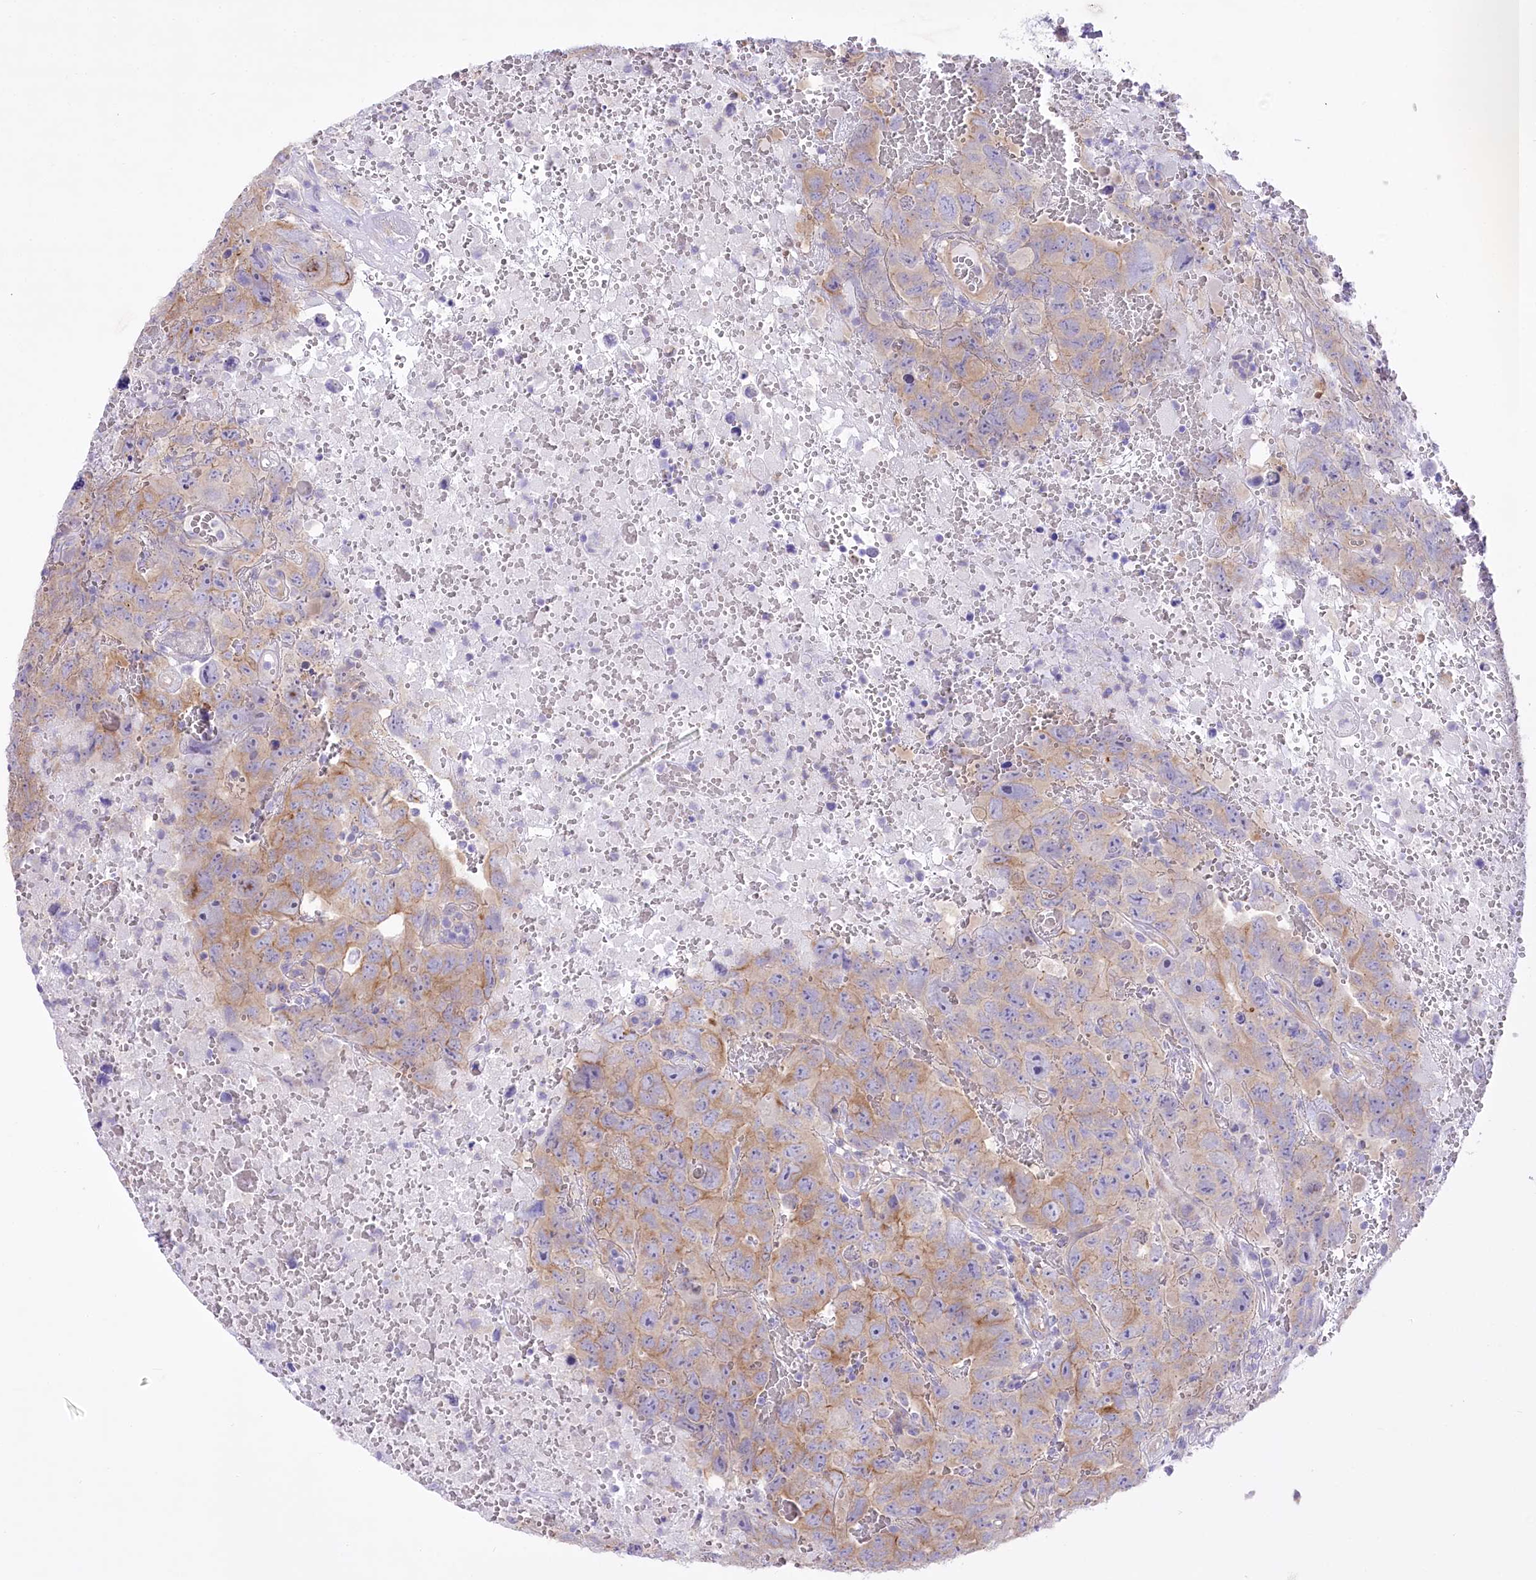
{"staining": {"intensity": "weak", "quantity": "<25%", "location": "cytoplasmic/membranous"}, "tissue": "testis cancer", "cell_type": "Tumor cells", "image_type": "cancer", "snomed": [{"axis": "morphology", "description": "Carcinoma, Embryonal, NOS"}, {"axis": "topography", "description": "Testis"}], "caption": "High power microscopy photomicrograph of an immunohistochemistry (IHC) histopathology image of testis cancer, revealing no significant positivity in tumor cells.", "gene": "LRRC34", "patient": {"sex": "male", "age": 45}}